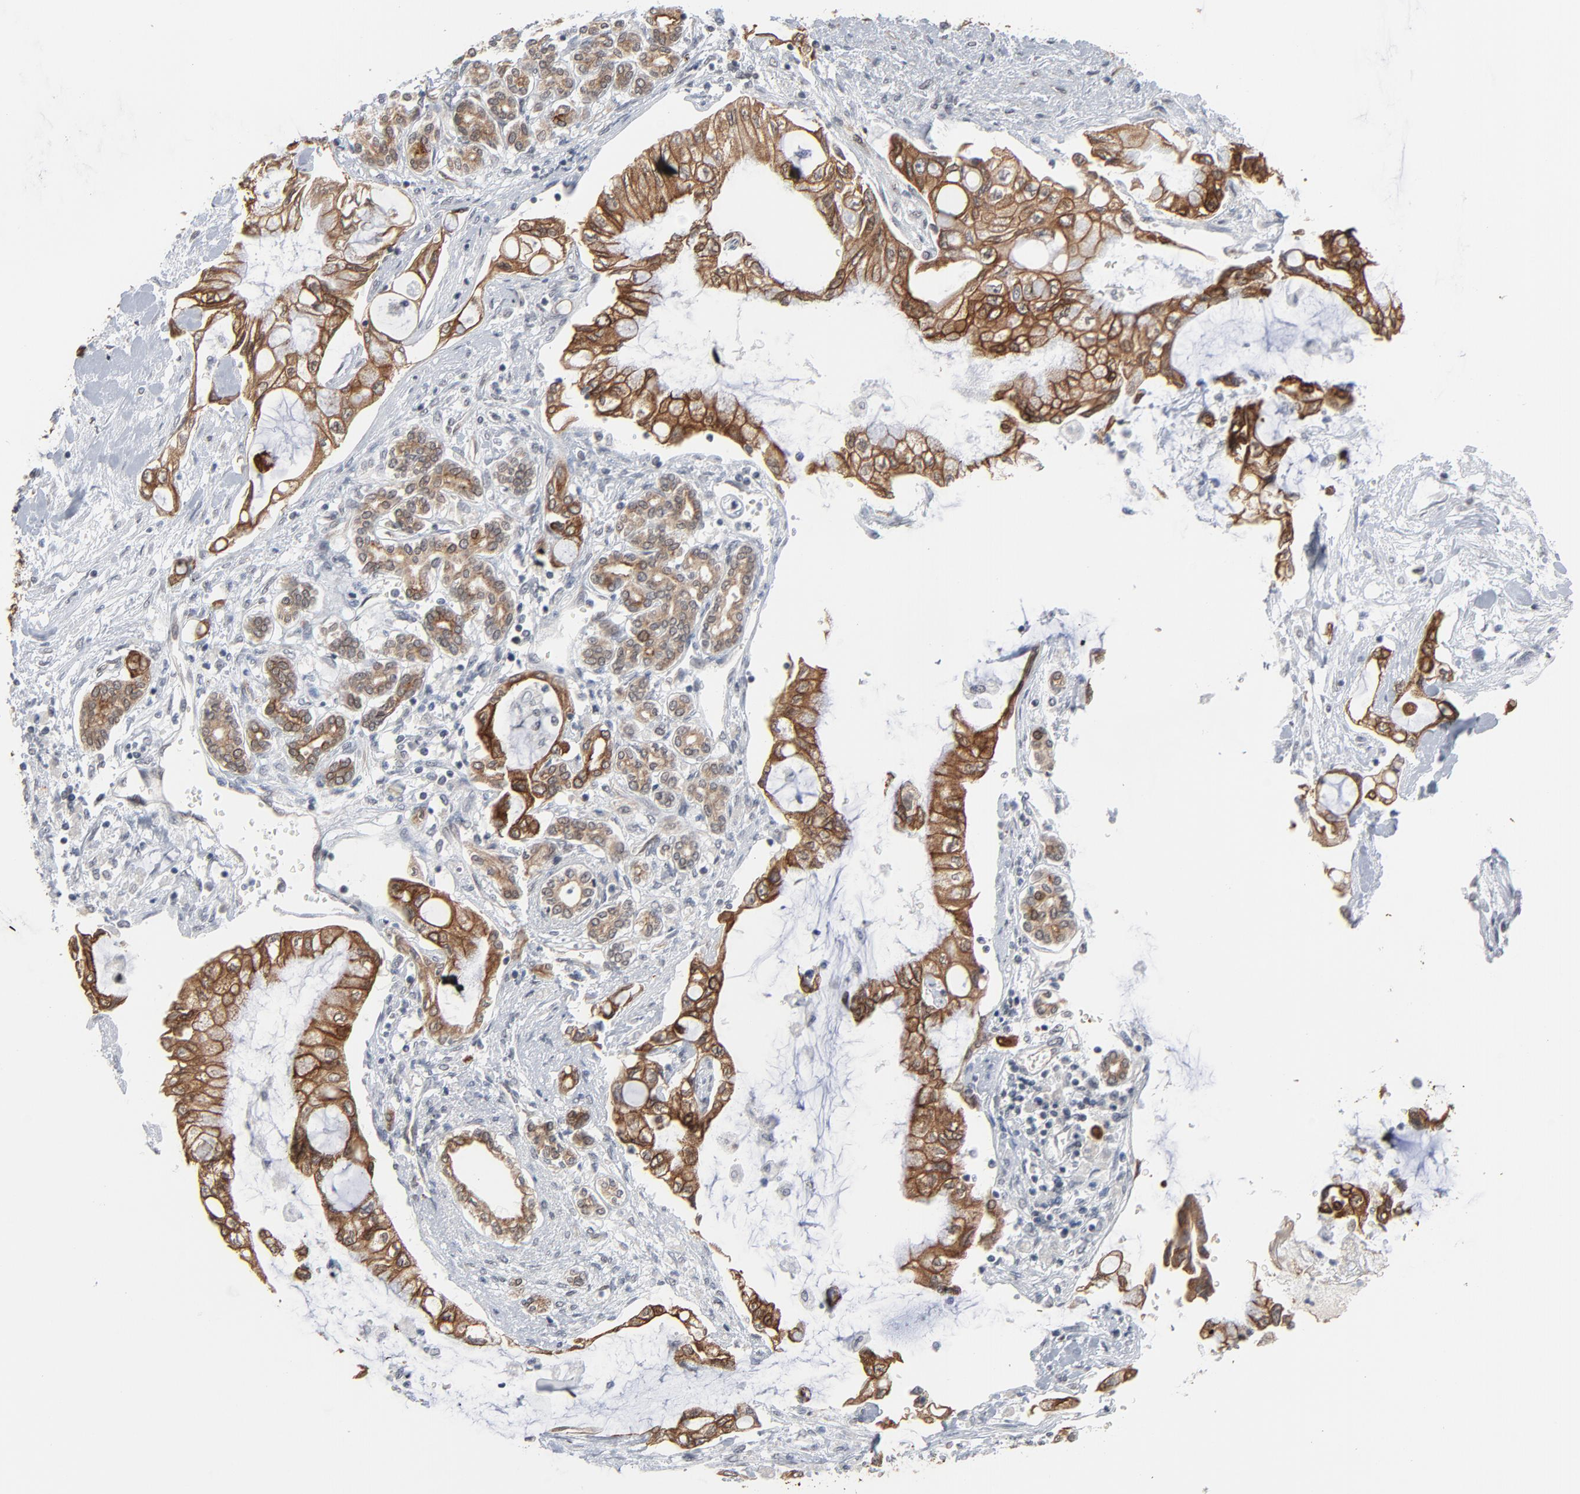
{"staining": {"intensity": "strong", "quantity": ">75%", "location": "cytoplasmic/membranous"}, "tissue": "pancreatic cancer", "cell_type": "Tumor cells", "image_type": "cancer", "snomed": [{"axis": "morphology", "description": "Adenocarcinoma, NOS"}, {"axis": "topography", "description": "Pancreas"}], "caption": "This histopathology image shows pancreatic cancer (adenocarcinoma) stained with immunohistochemistry (IHC) to label a protein in brown. The cytoplasmic/membranous of tumor cells show strong positivity for the protein. Nuclei are counter-stained blue.", "gene": "ITPR3", "patient": {"sex": "female", "age": 70}}